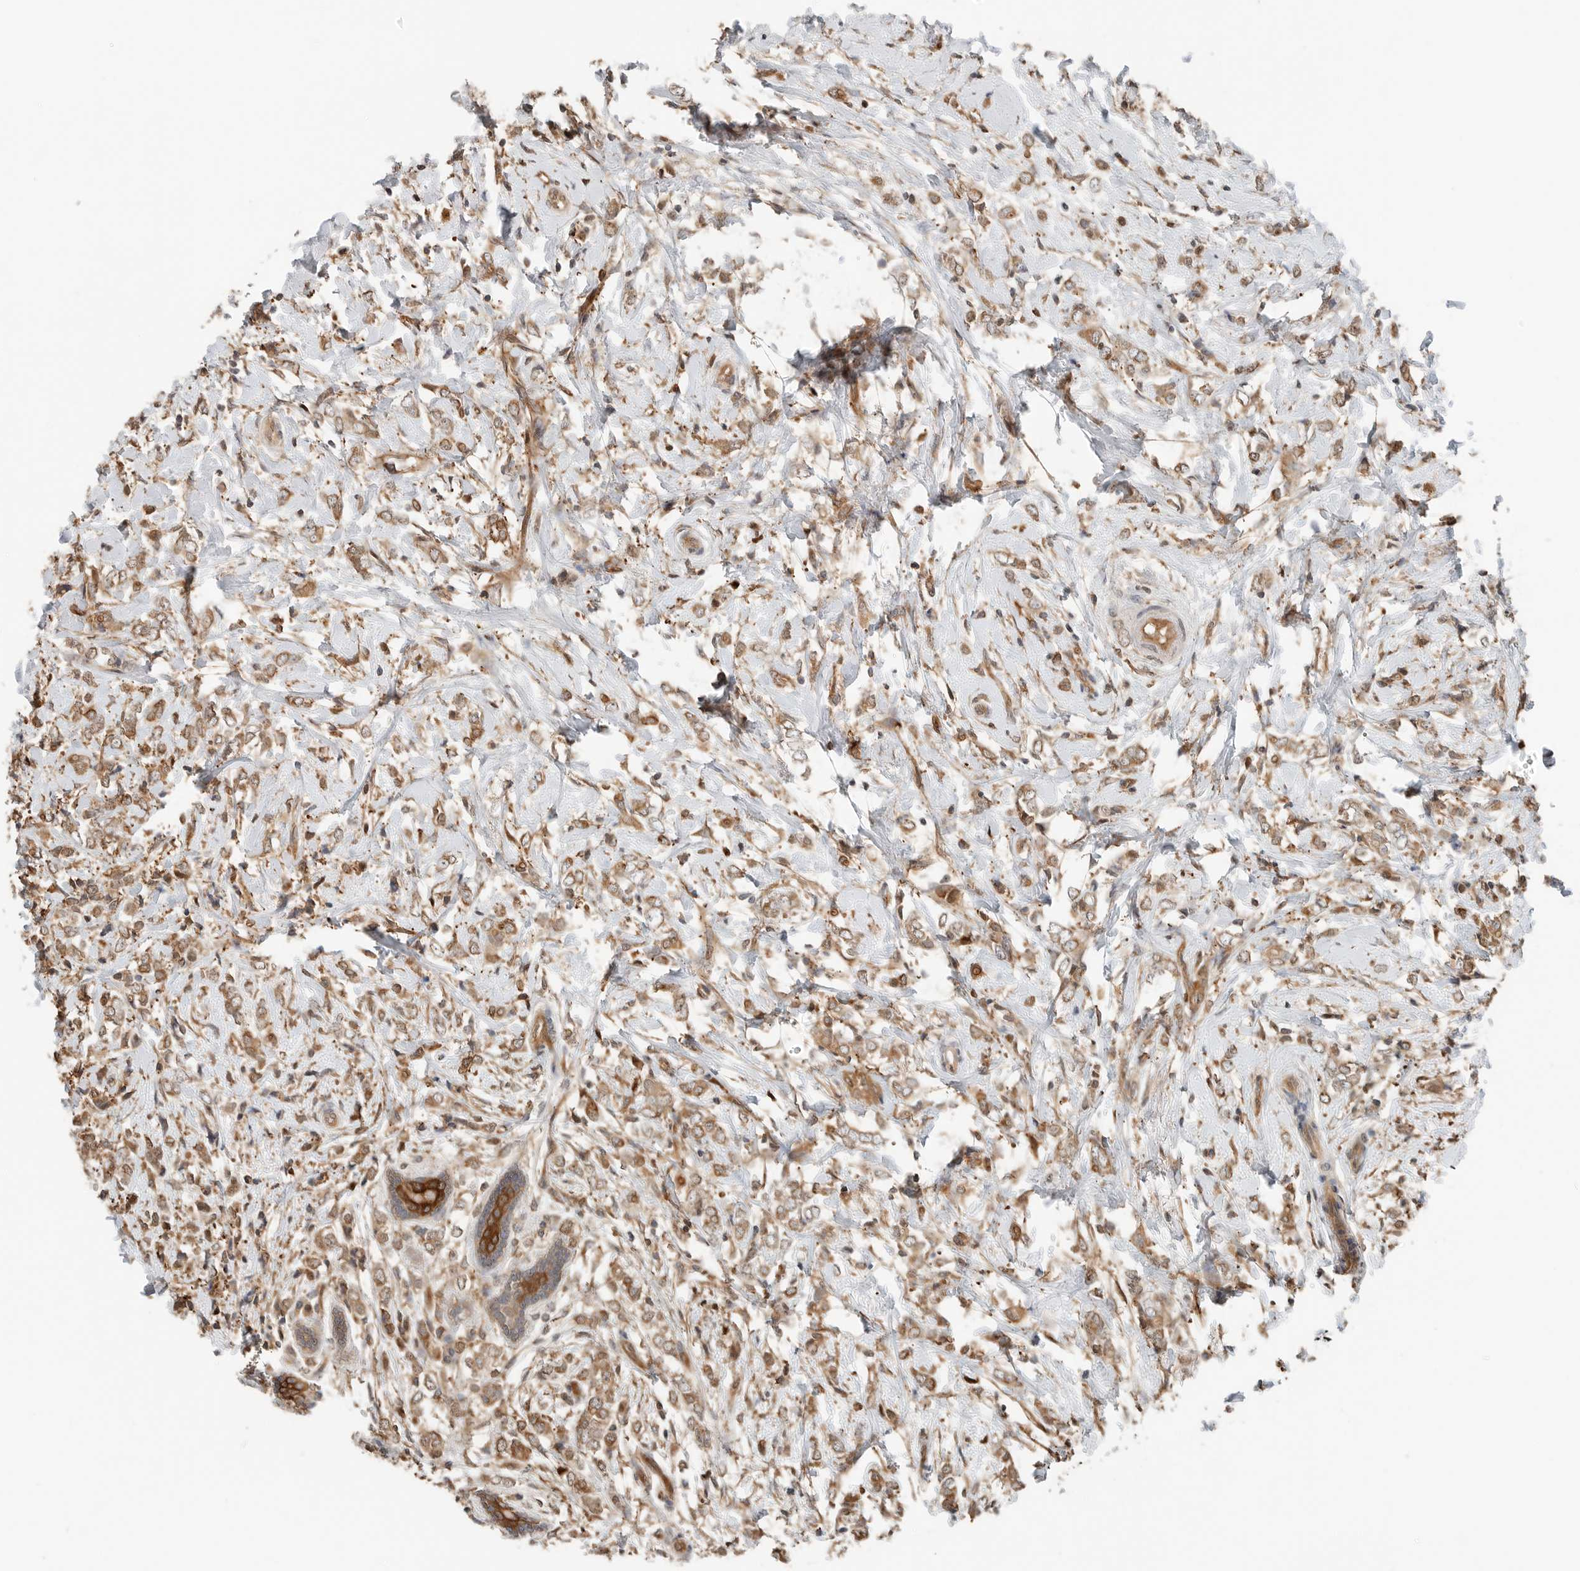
{"staining": {"intensity": "moderate", "quantity": ">75%", "location": "cytoplasmic/membranous"}, "tissue": "breast cancer", "cell_type": "Tumor cells", "image_type": "cancer", "snomed": [{"axis": "morphology", "description": "Normal tissue, NOS"}, {"axis": "morphology", "description": "Lobular carcinoma"}, {"axis": "topography", "description": "Breast"}], "caption": "Protein analysis of lobular carcinoma (breast) tissue reveals moderate cytoplasmic/membranous positivity in approximately >75% of tumor cells. (Brightfield microscopy of DAB IHC at high magnification).", "gene": "XPNPEP1", "patient": {"sex": "female", "age": 47}}